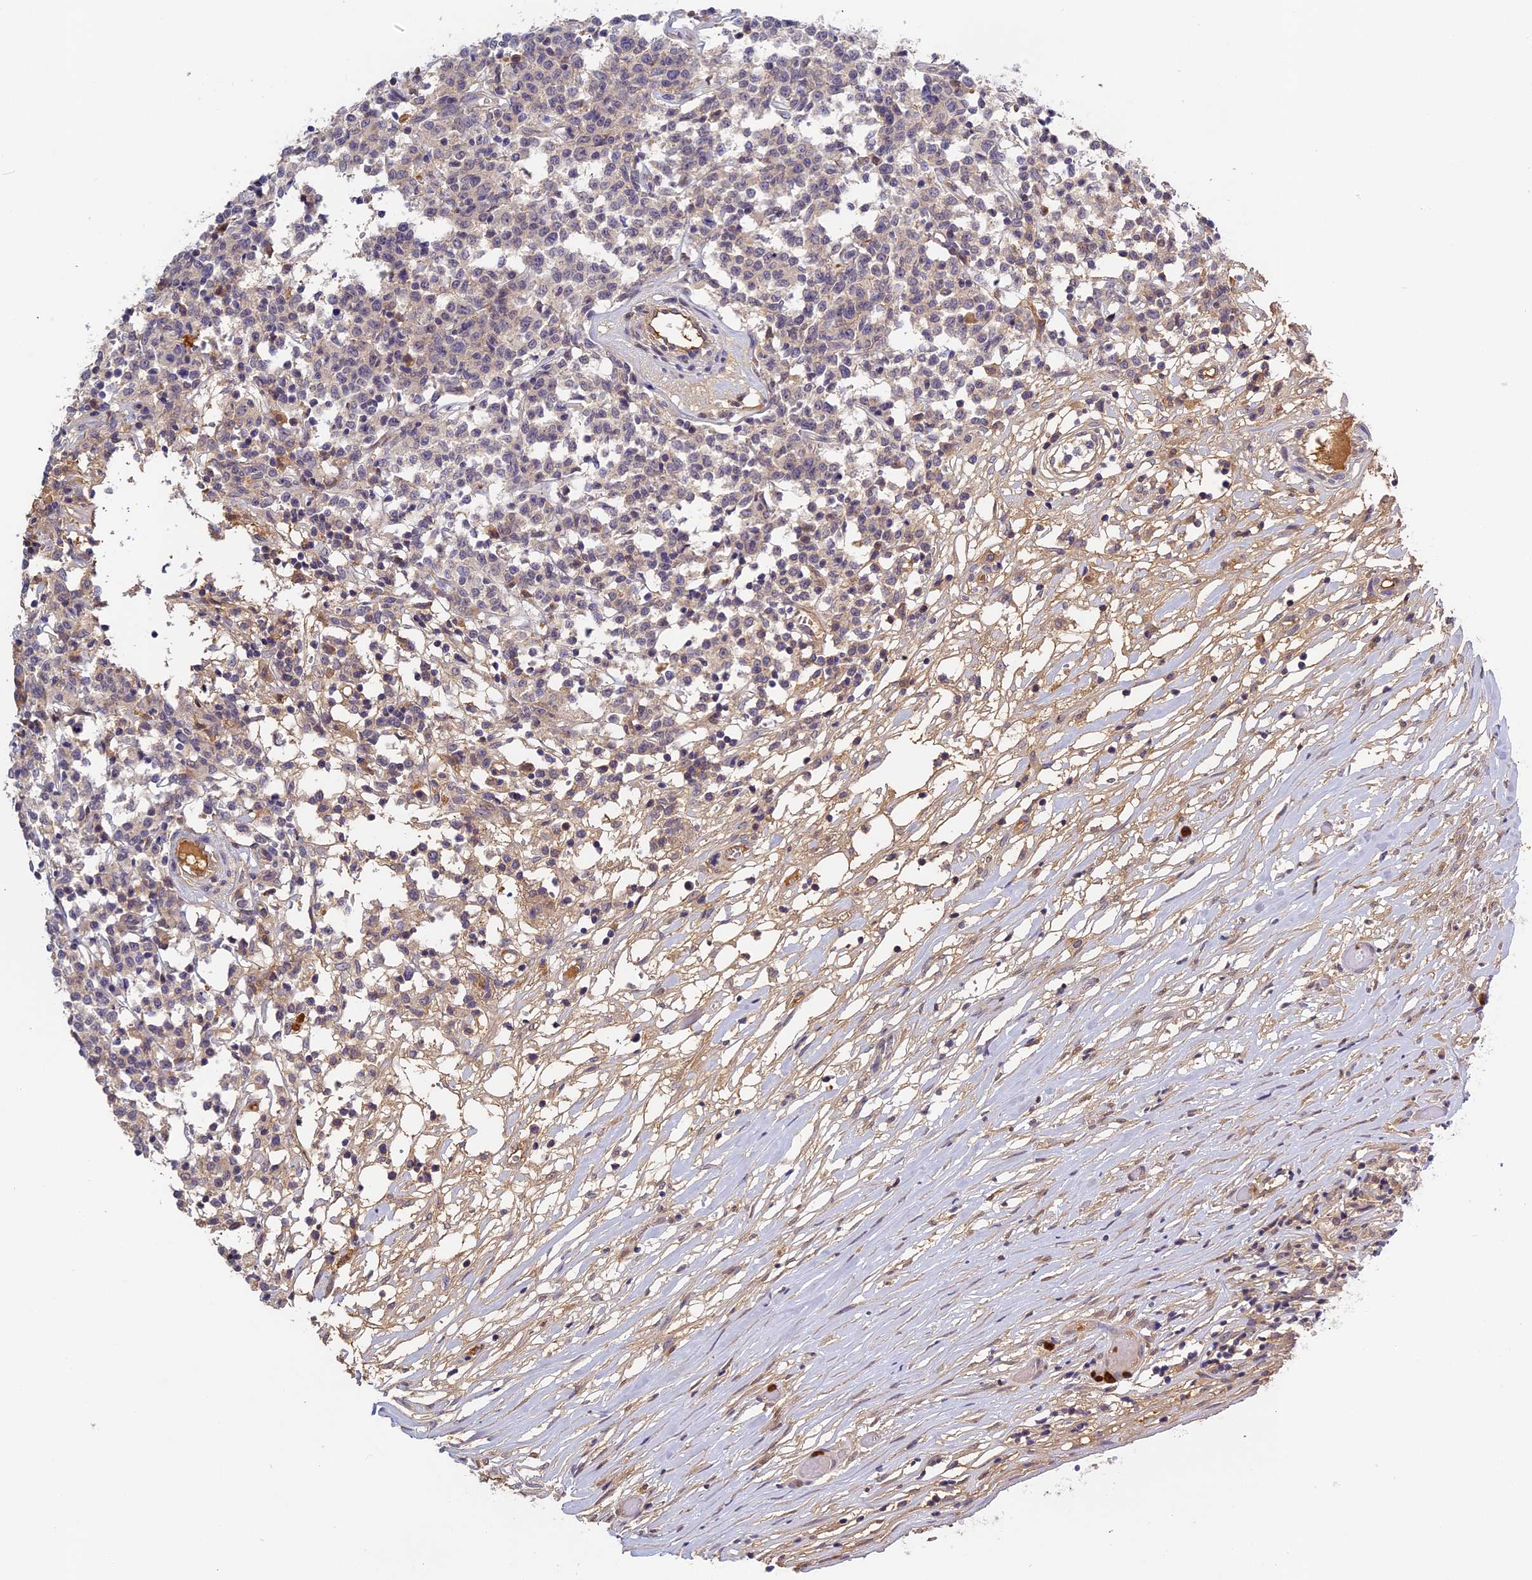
{"staining": {"intensity": "negative", "quantity": "none", "location": "none"}, "tissue": "lymphoma", "cell_type": "Tumor cells", "image_type": "cancer", "snomed": [{"axis": "morphology", "description": "Malignant lymphoma, non-Hodgkin's type, Low grade"}, {"axis": "topography", "description": "Small intestine"}], "caption": "This is an immunohistochemistry micrograph of human lymphoma. There is no expression in tumor cells.", "gene": "ADGRD1", "patient": {"sex": "female", "age": 59}}